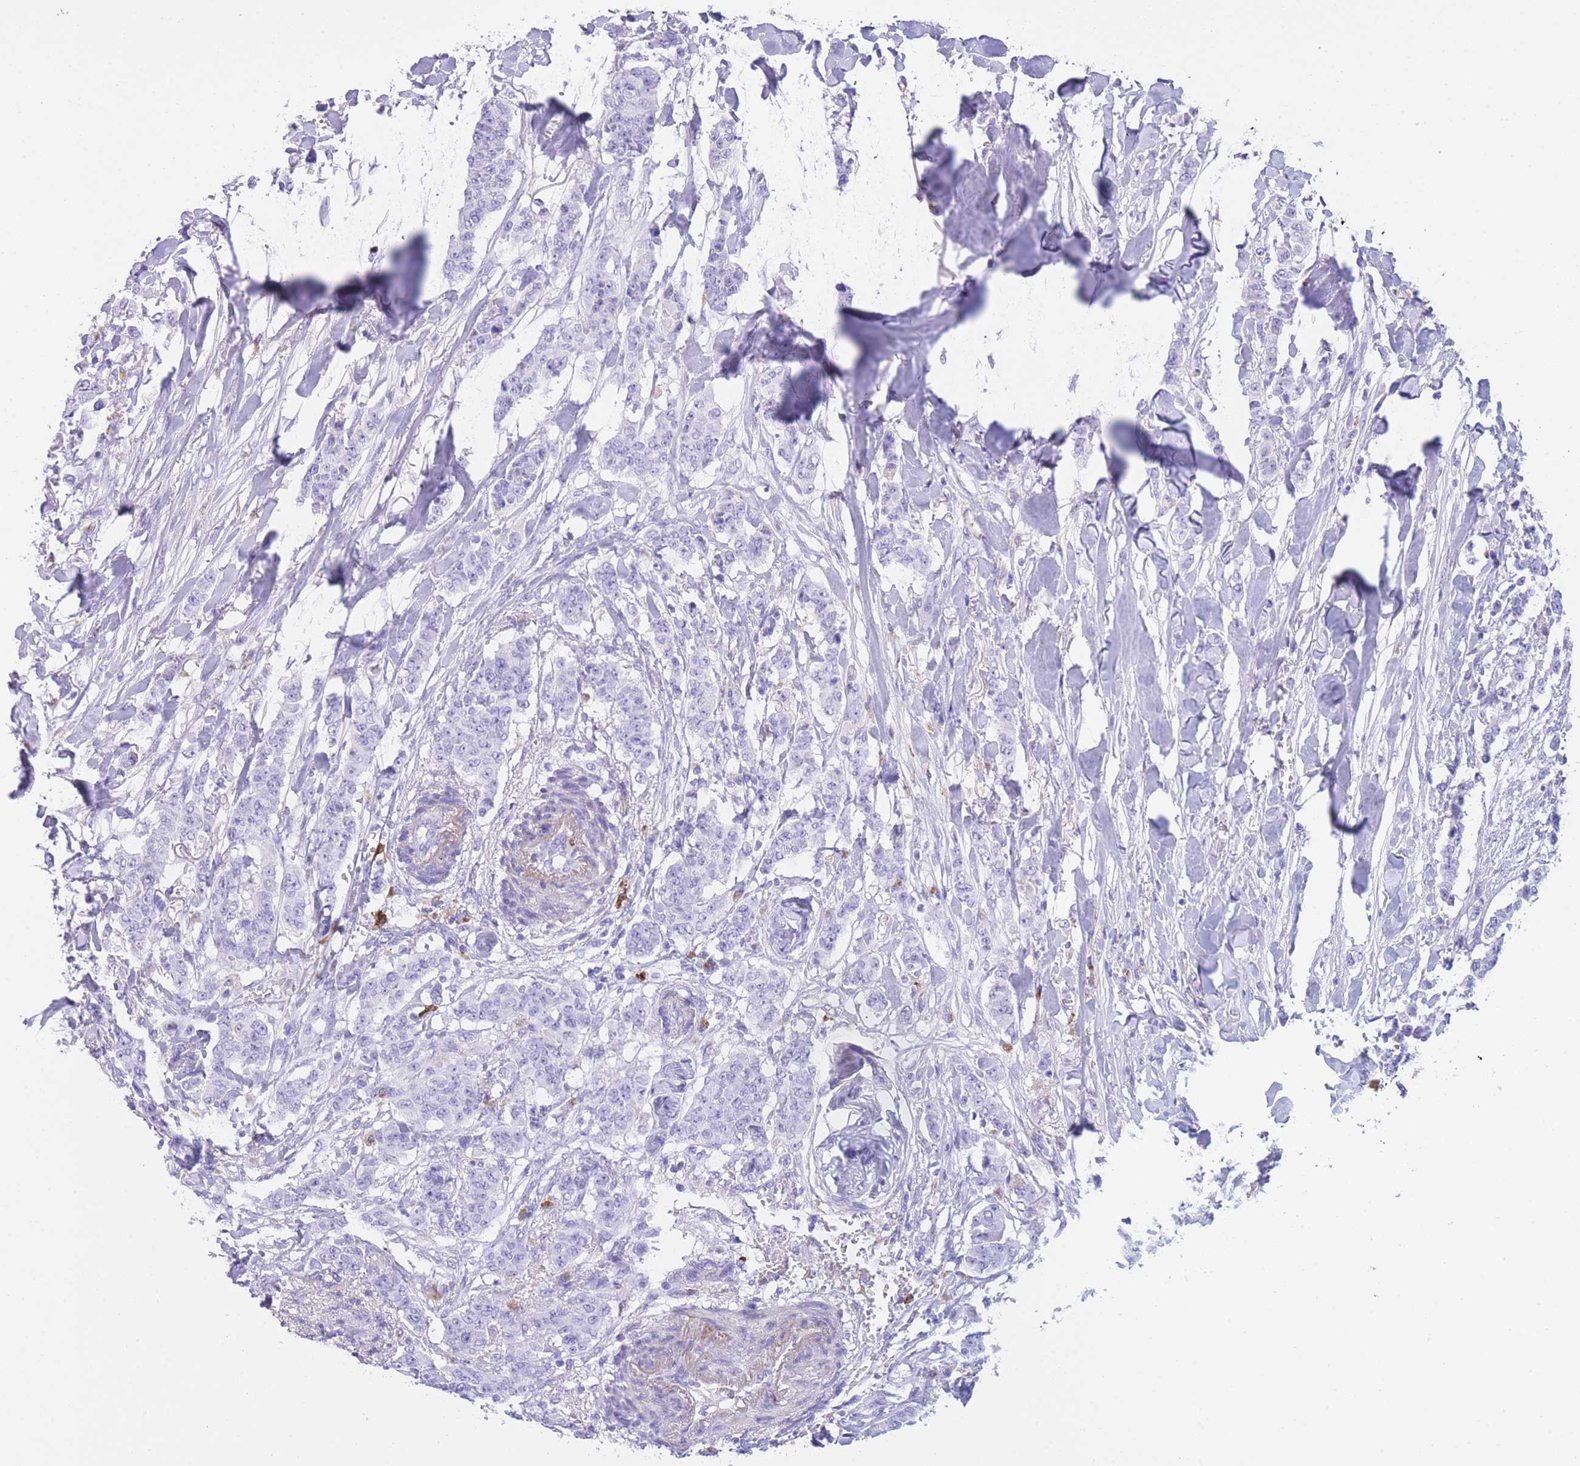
{"staining": {"intensity": "negative", "quantity": "none", "location": "none"}, "tissue": "breast cancer", "cell_type": "Tumor cells", "image_type": "cancer", "snomed": [{"axis": "morphology", "description": "Duct carcinoma"}, {"axis": "topography", "description": "Breast"}], "caption": "Immunohistochemical staining of human breast cancer displays no significant staining in tumor cells.", "gene": "PLBD1", "patient": {"sex": "female", "age": 40}}